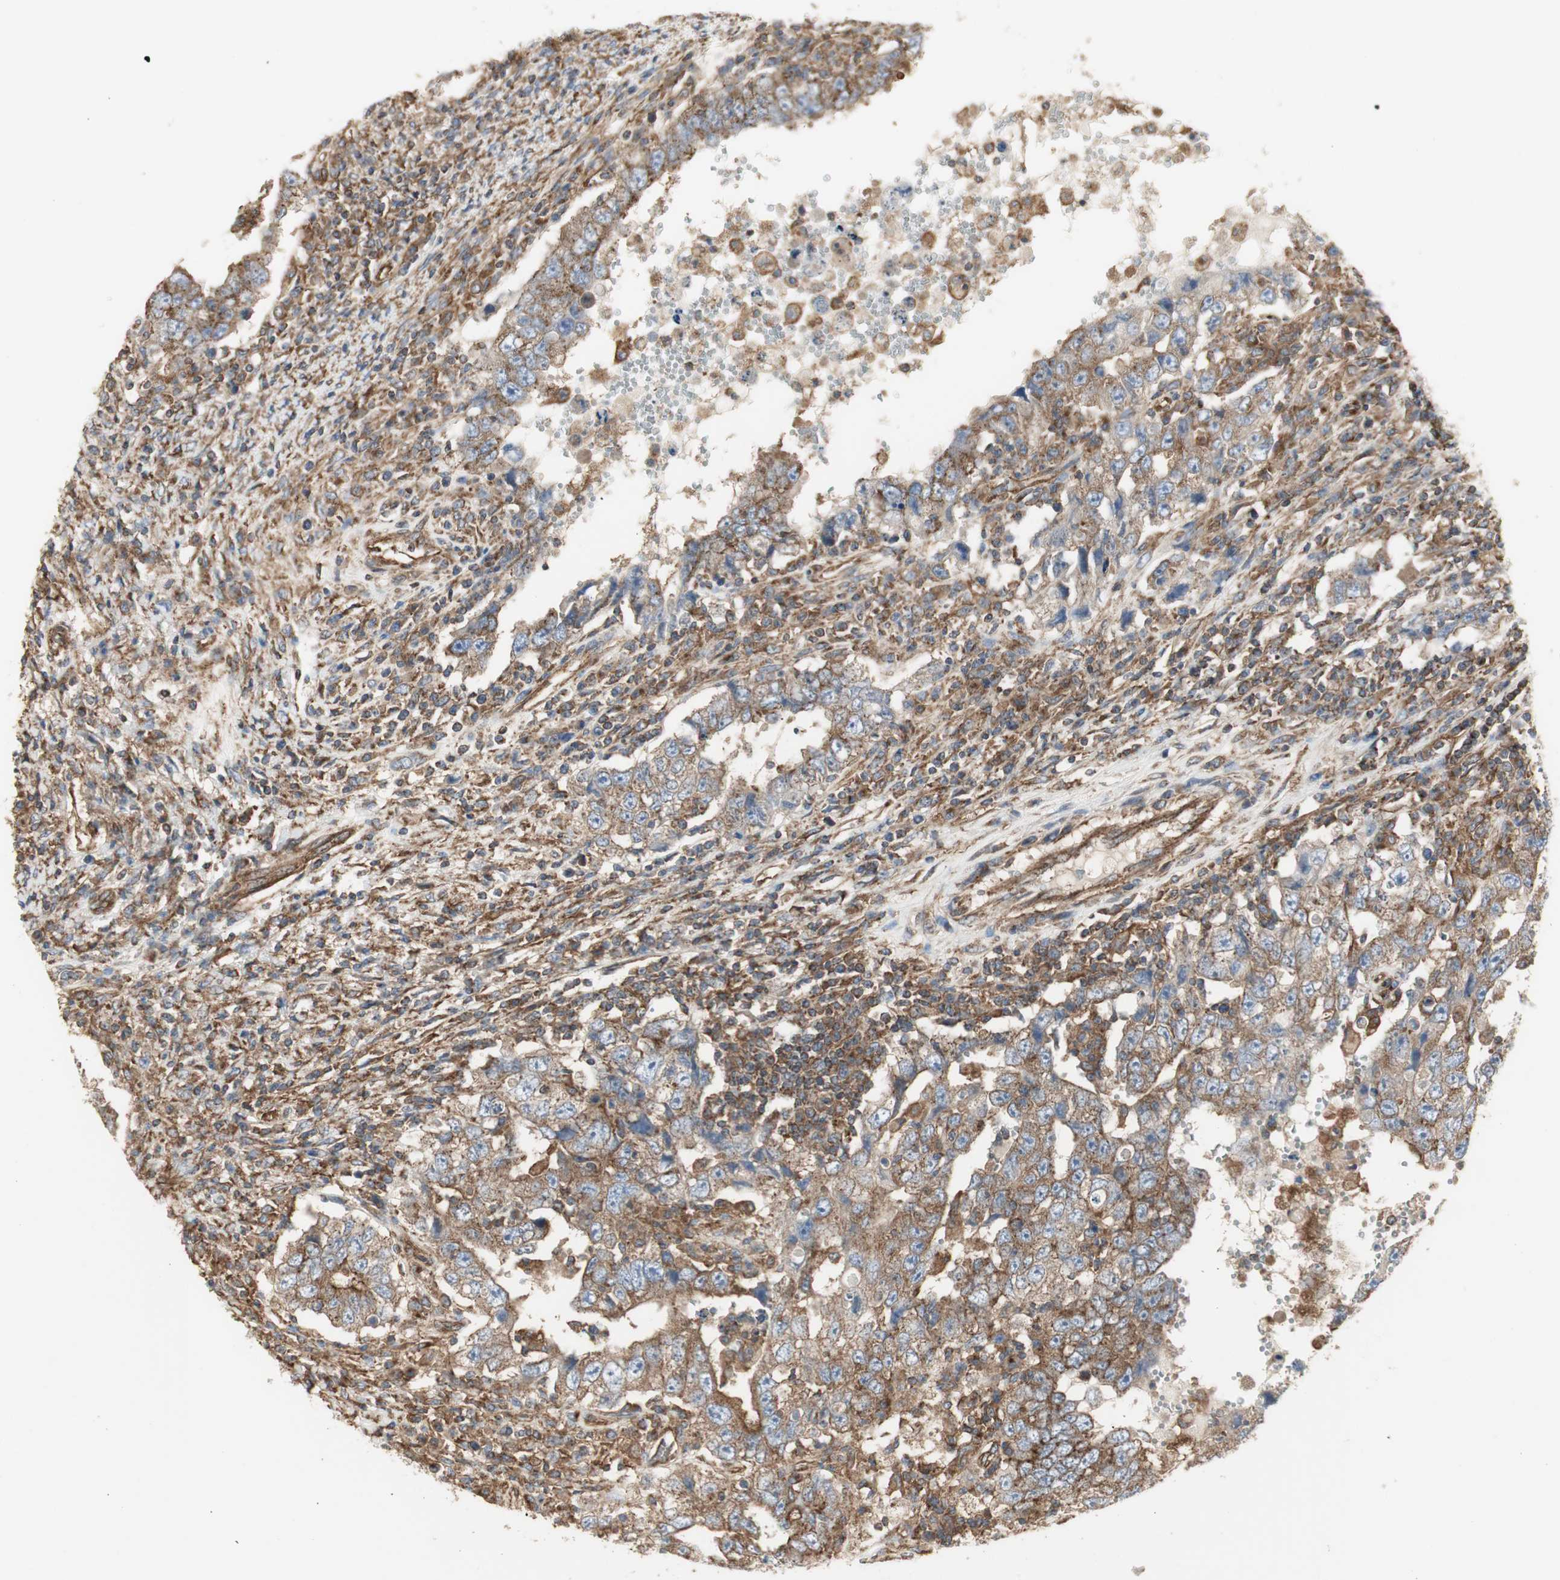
{"staining": {"intensity": "moderate", "quantity": ">75%", "location": "cytoplasmic/membranous"}, "tissue": "testis cancer", "cell_type": "Tumor cells", "image_type": "cancer", "snomed": [{"axis": "morphology", "description": "Carcinoma, Embryonal, NOS"}, {"axis": "topography", "description": "Testis"}], "caption": "Tumor cells display moderate cytoplasmic/membranous expression in approximately >75% of cells in embryonal carcinoma (testis).", "gene": "H6PD", "patient": {"sex": "male", "age": 26}}